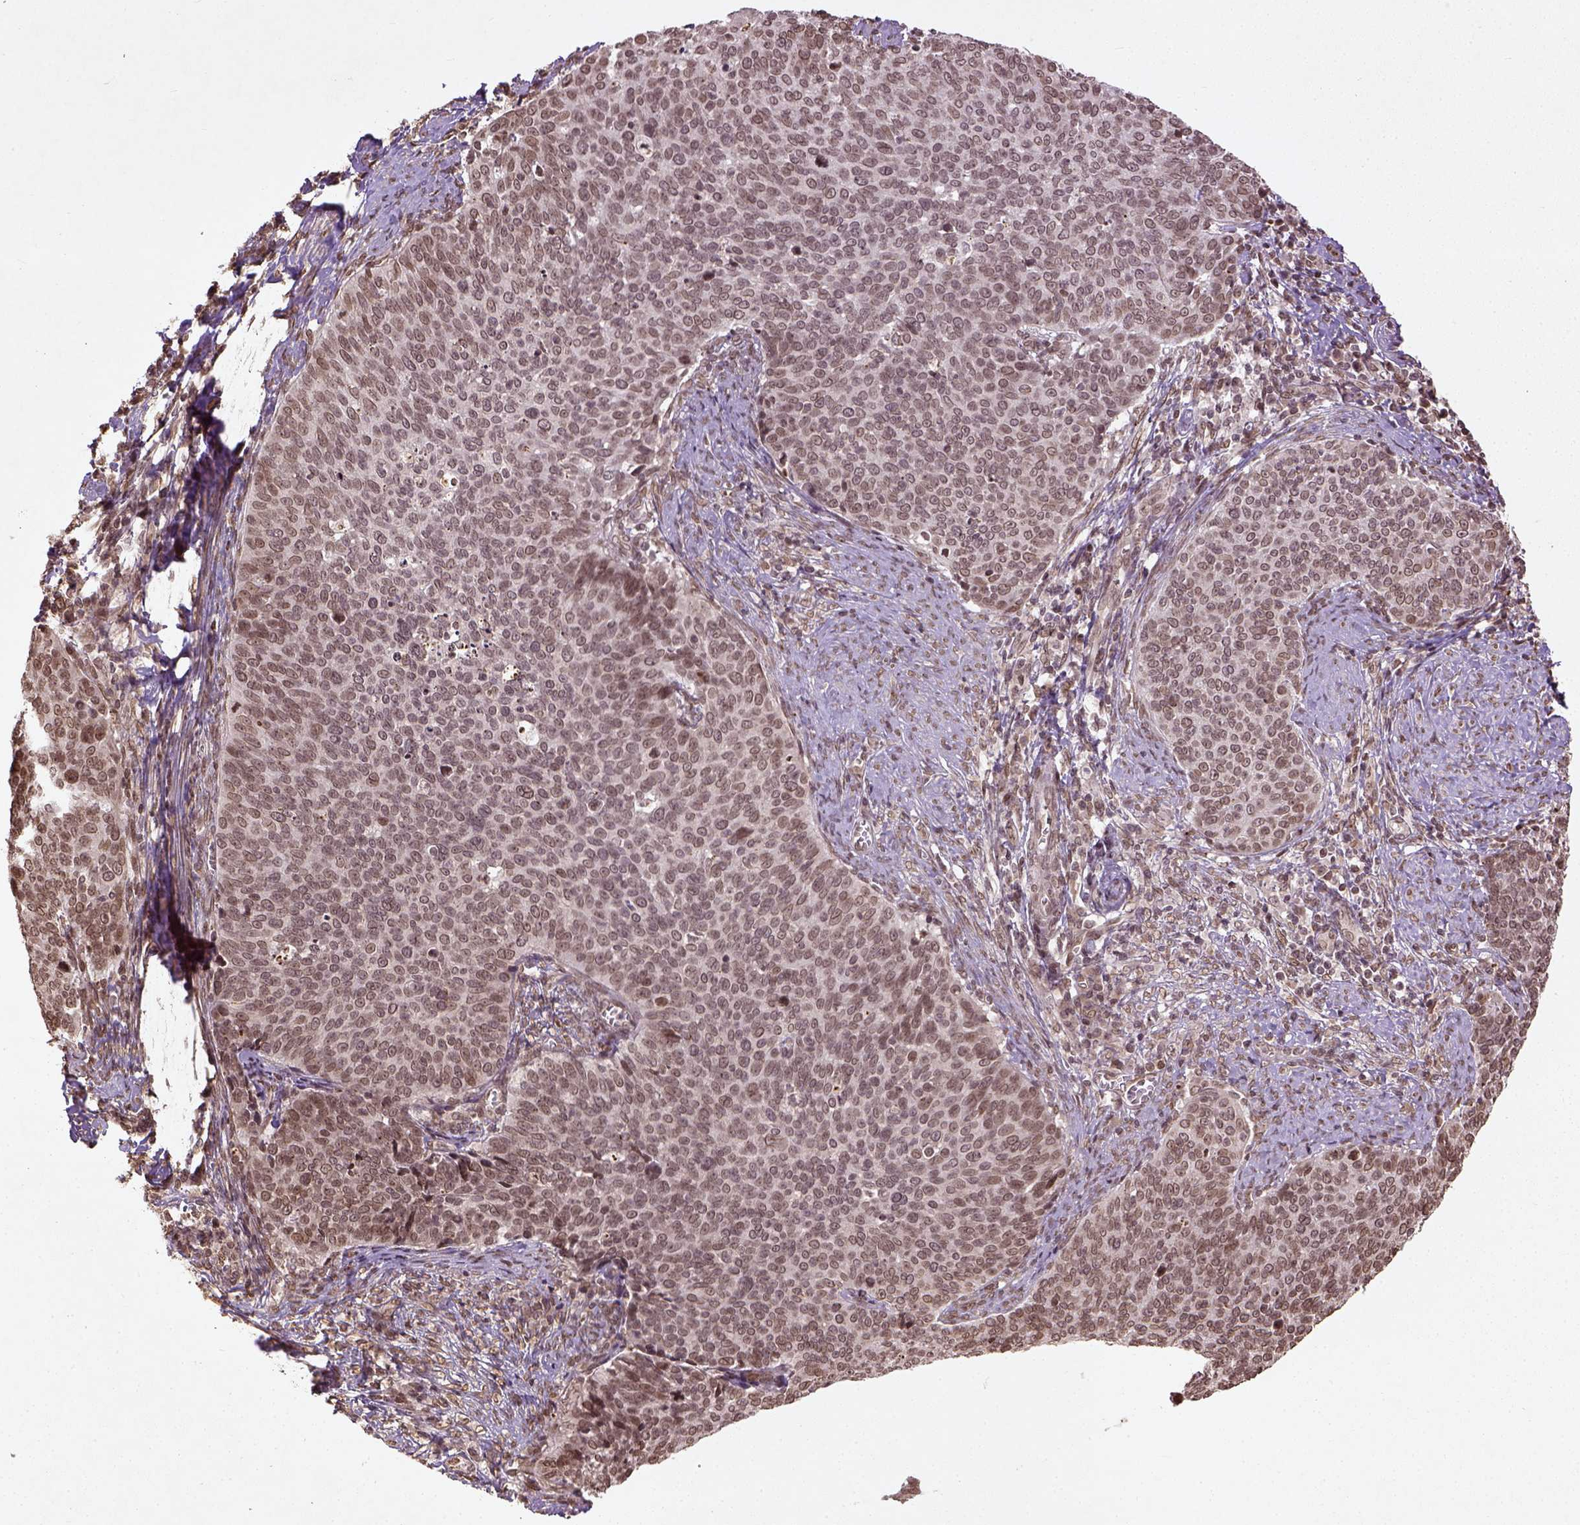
{"staining": {"intensity": "moderate", "quantity": ">75%", "location": "nuclear"}, "tissue": "cervical cancer", "cell_type": "Tumor cells", "image_type": "cancer", "snomed": [{"axis": "morphology", "description": "Normal tissue, NOS"}, {"axis": "morphology", "description": "Squamous cell carcinoma, NOS"}, {"axis": "topography", "description": "Cervix"}], "caption": "Cervical cancer was stained to show a protein in brown. There is medium levels of moderate nuclear positivity in approximately >75% of tumor cells. The staining was performed using DAB (3,3'-diaminobenzidine) to visualize the protein expression in brown, while the nuclei were stained in blue with hematoxylin (Magnification: 20x).", "gene": "BANF1", "patient": {"sex": "female", "age": 39}}